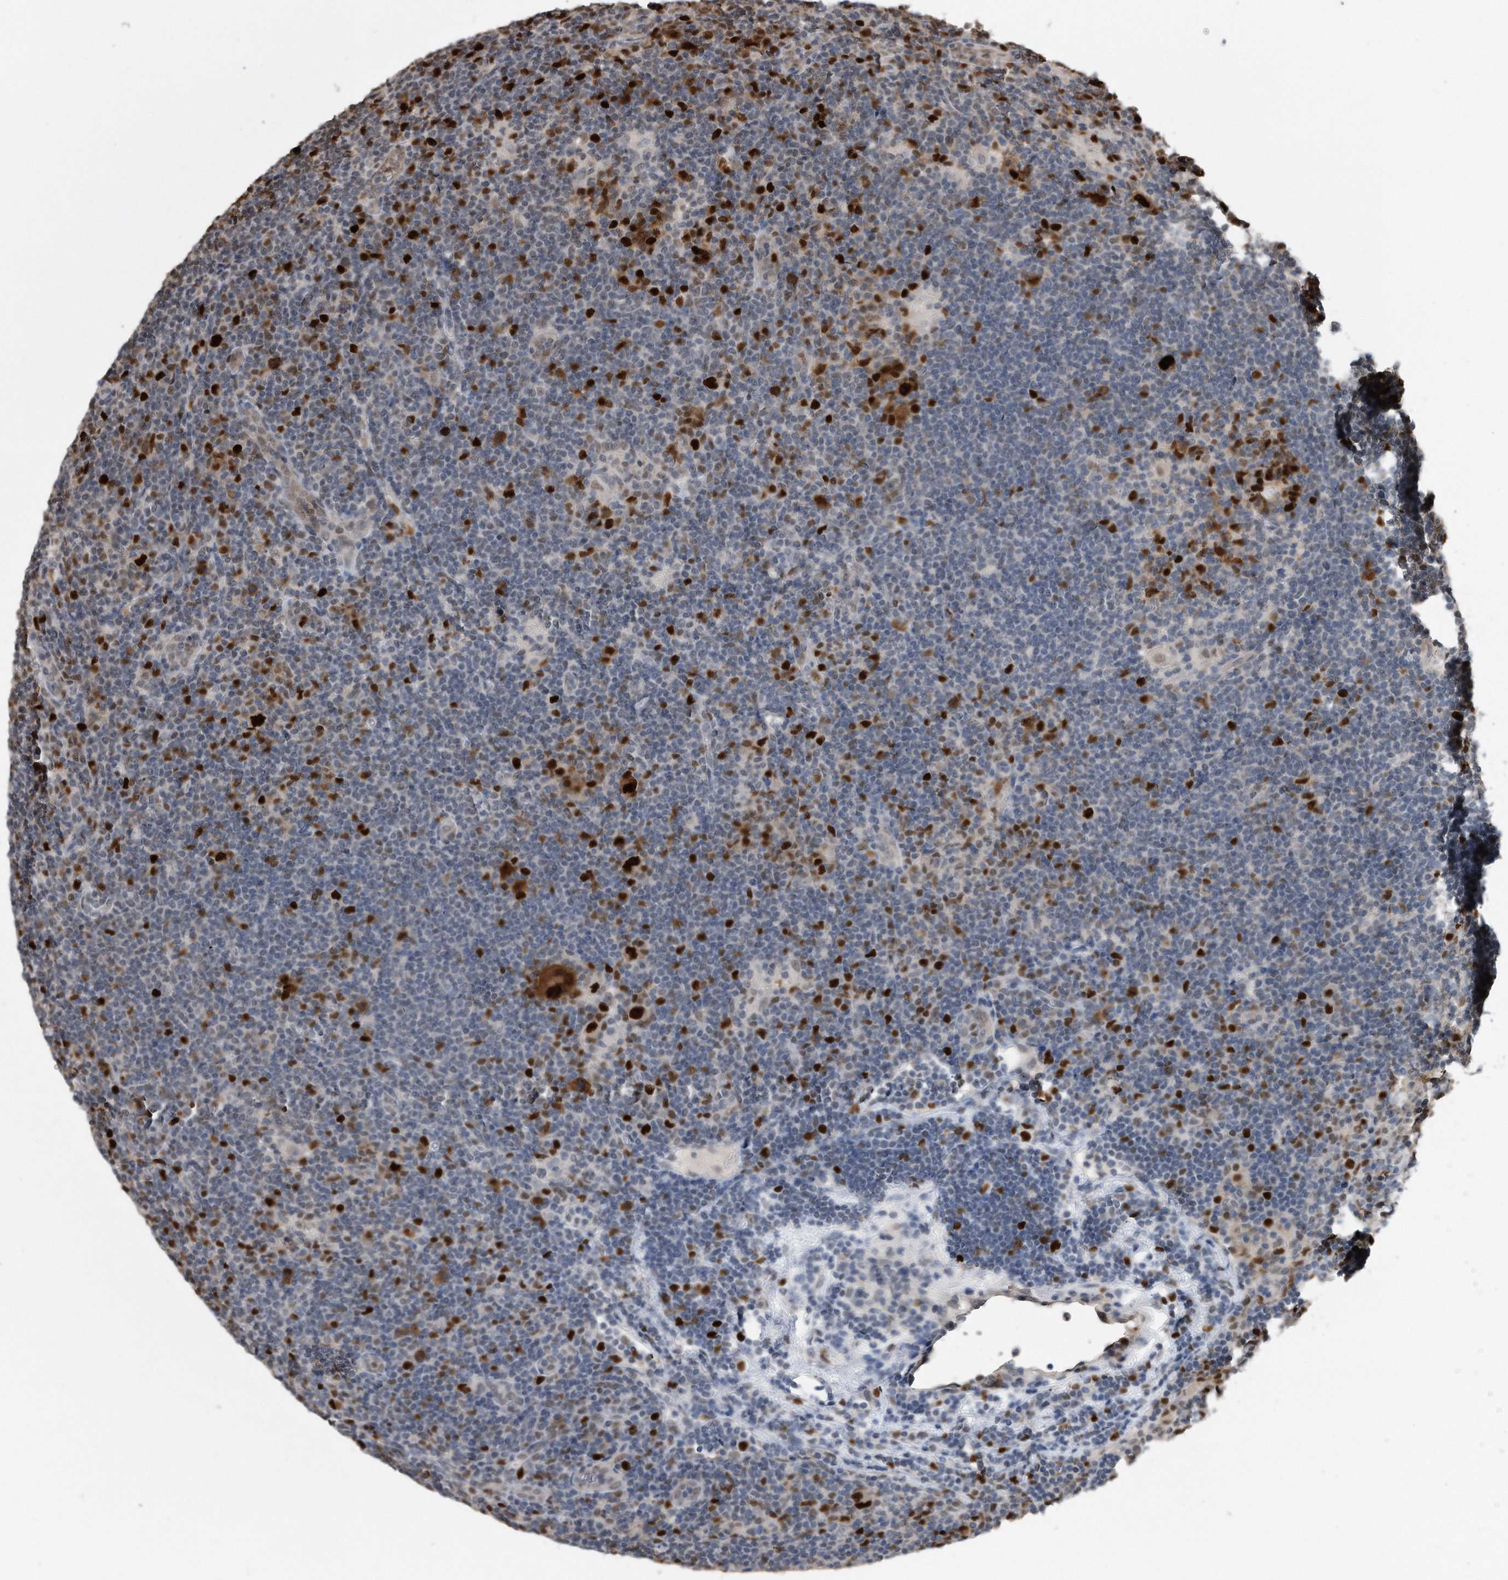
{"staining": {"intensity": "strong", "quantity": ">75%", "location": "nuclear"}, "tissue": "lymphoma", "cell_type": "Tumor cells", "image_type": "cancer", "snomed": [{"axis": "morphology", "description": "Hodgkin's disease, NOS"}, {"axis": "topography", "description": "Lymph node"}], "caption": "Immunohistochemistry (IHC) staining of Hodgkin's disease, which displays high levels of strong nuclear expression in about >75% of tumor cells indicating strong nuclear protein expression. The staining was performed using DAB (3,3'-diaminobenzidine) (brown) for protein detection and nuclei were counterstained in hematoxylin (blue).", "gene": "PCNA", "patient": {"sex": "female", "age": 57}}